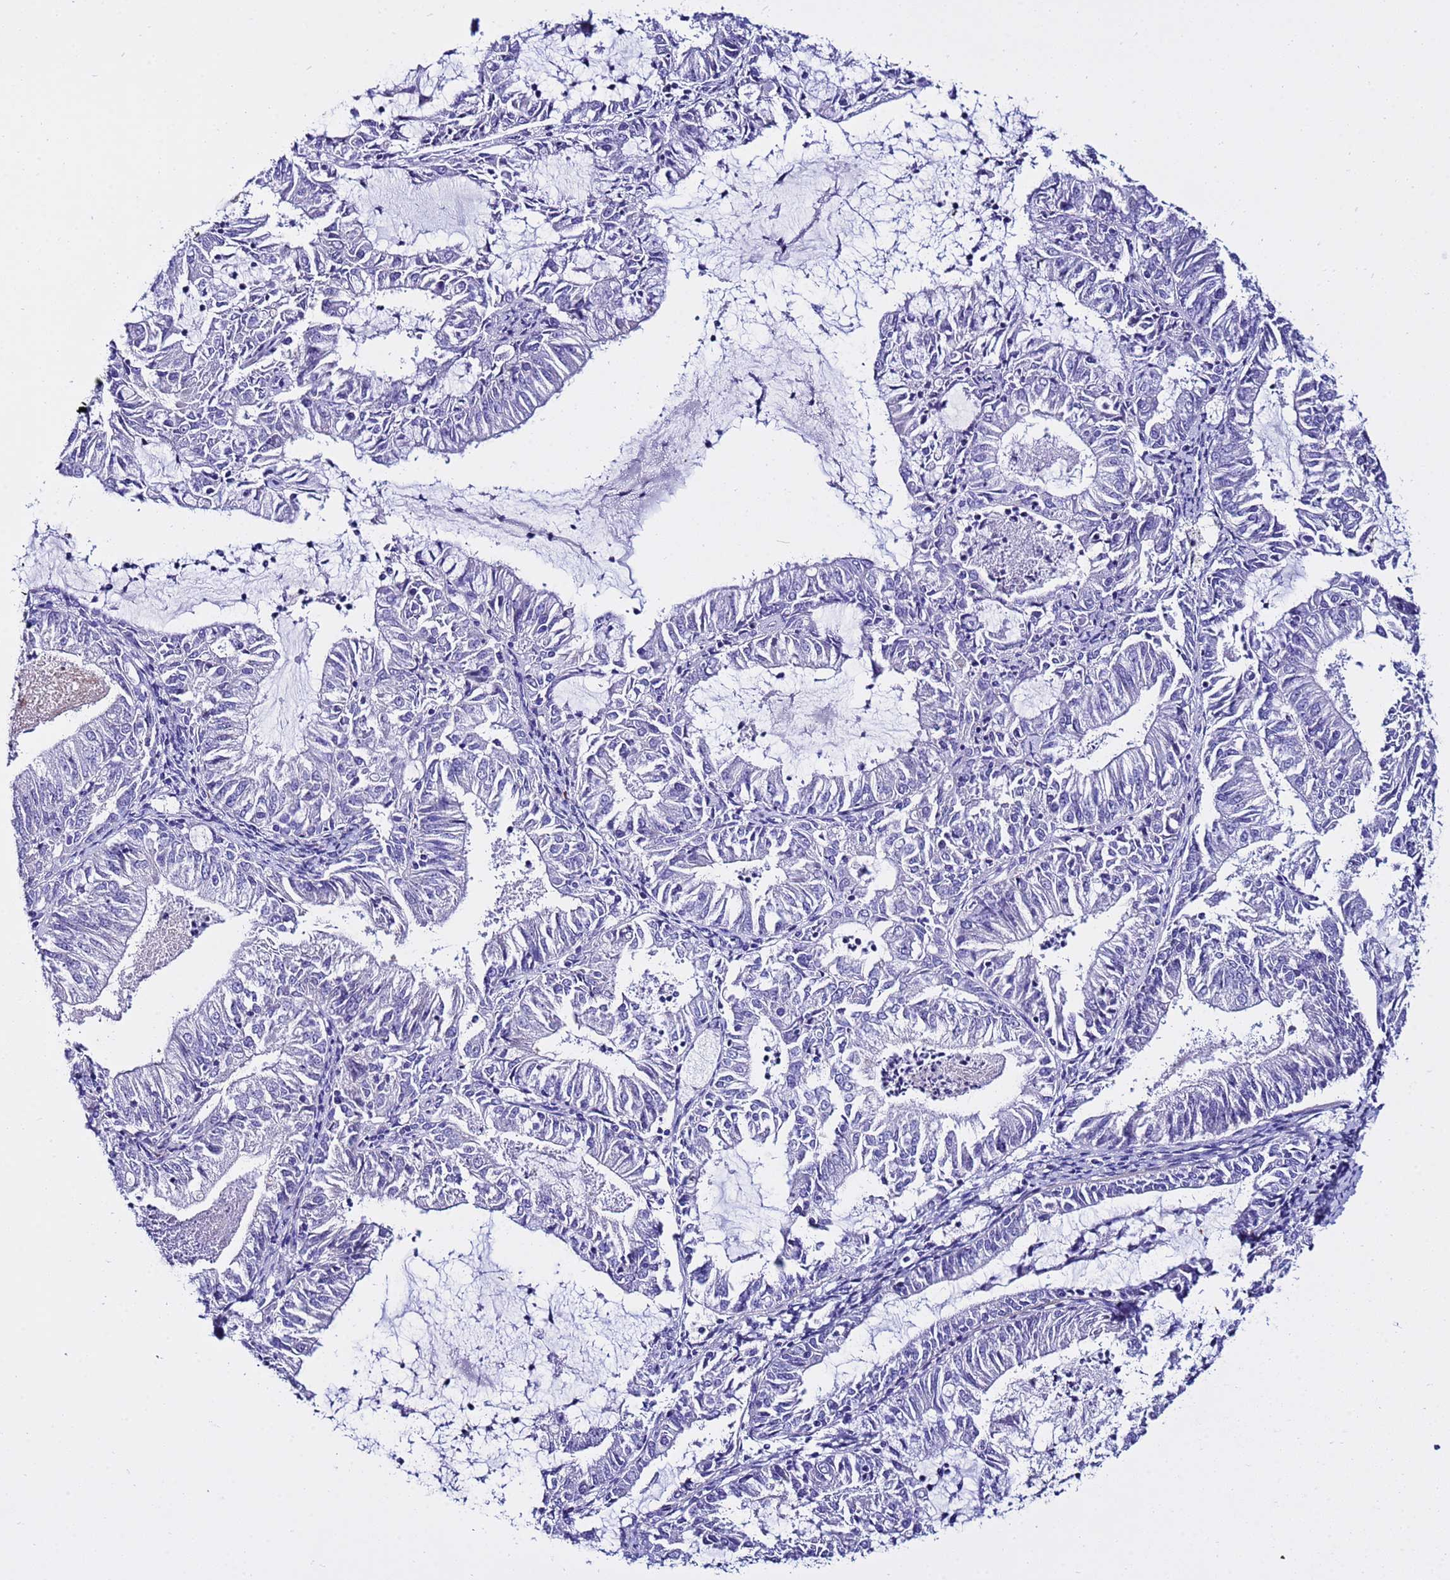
{"staining": {"intensity": "negative", "quantity": "none", "location": "none"}, "tissue": "endometrial cancer", "cell_type": "Tumor cells", "image_type": "cancer", "snomed": [{"axis": "morphology", "description": "Adenocarcinoma, NOS"}, {"axis": "topography", "description": "Endometrium"}], "caption": "DAB immunohistochemical staining of endometrial cancer (adenocarcinoma) demonstrates no significant staining in tumor cells.", "gene": "IGSF11", "patient": {"sex": "female", "age": 57}}